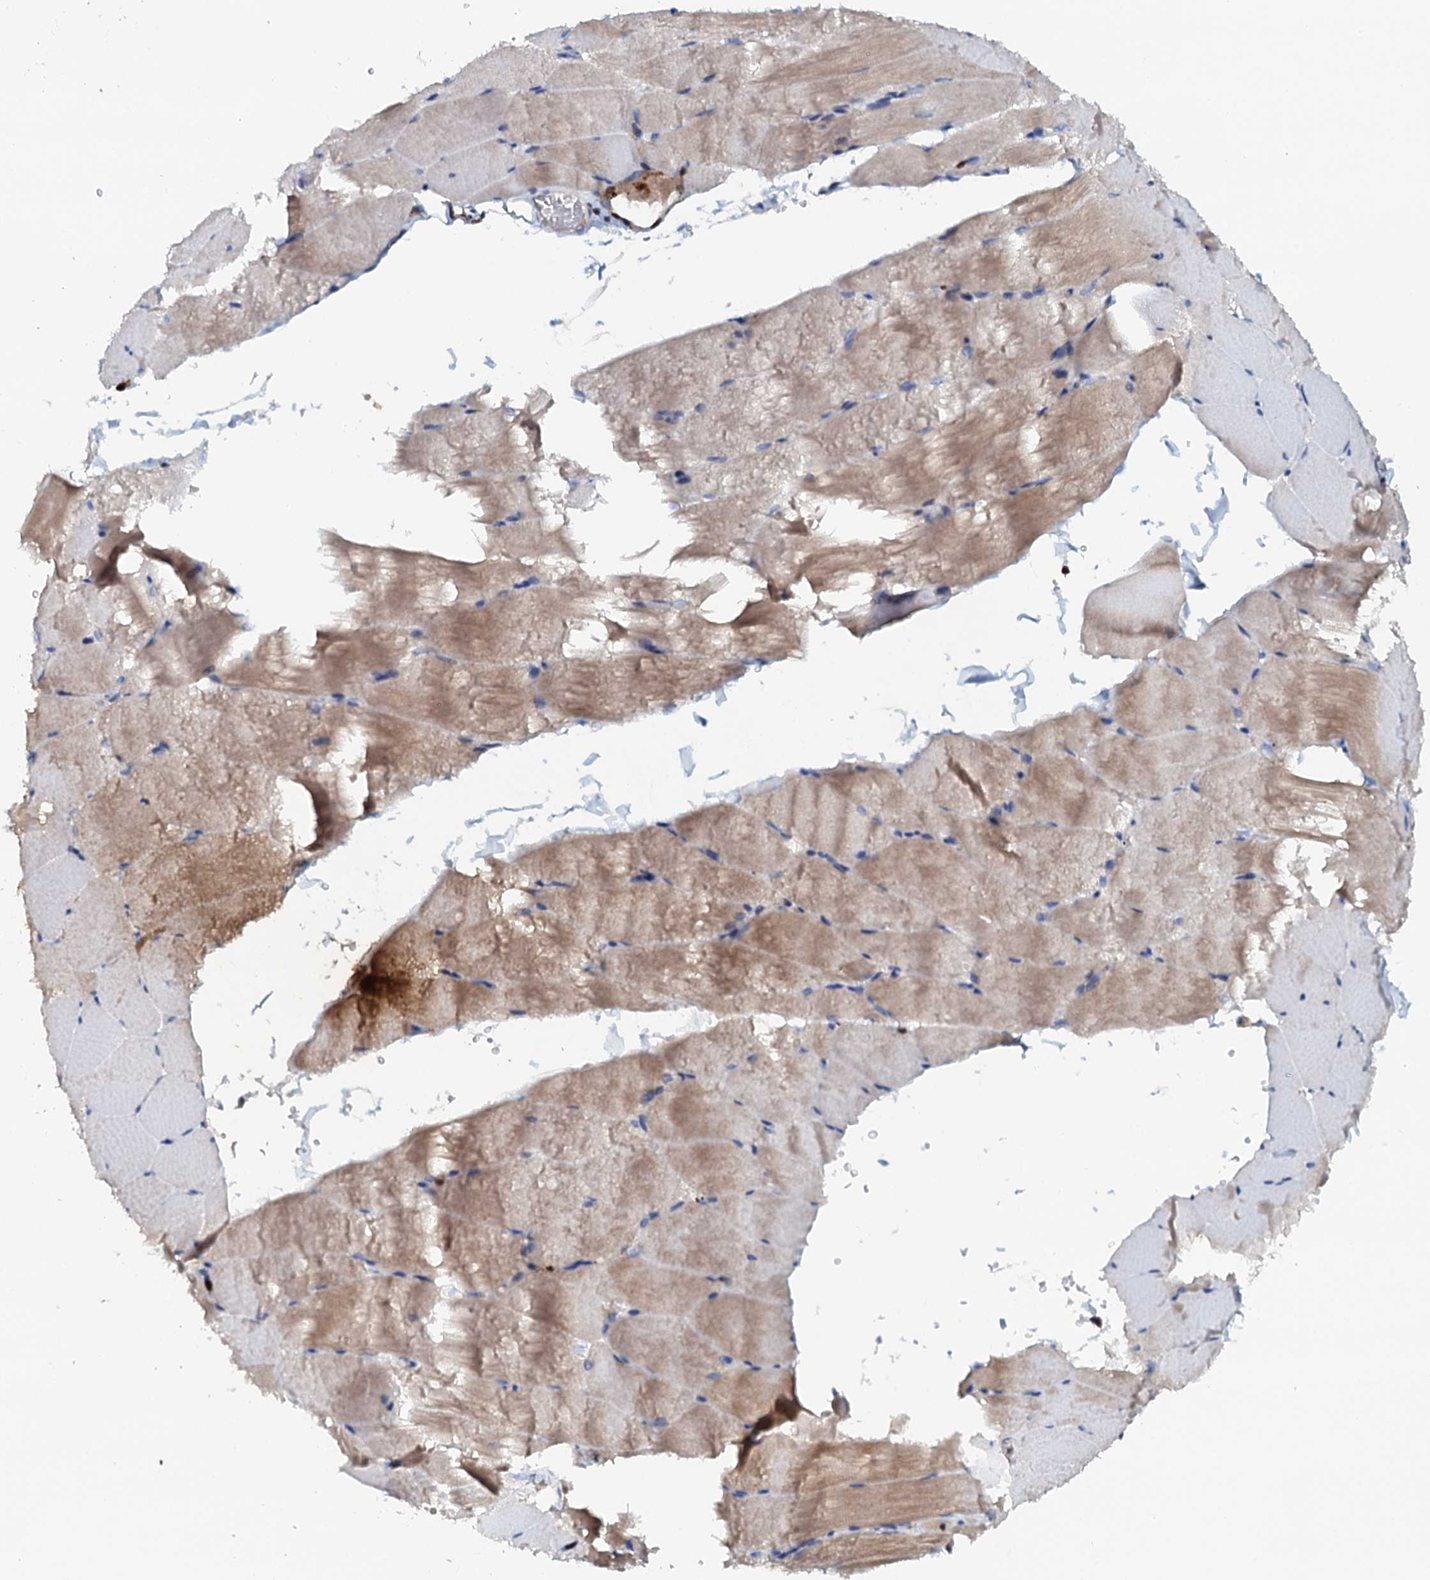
{"staining": {"intensity": "moderate", "quantity": "<25%", "location": "cytoplasmic/membranous"}, "tissue": "skeletal muscle", "cell_type": "Myocytes", "image_type": "normal", "snomed": [{"axis": "morphology", "description": "Normal tissue, NOS"}, {"axis": "topography", "description": "Skeletal muscle"}, {"axis": "topography", "description": "Parathyroid gland"}], "caption": "Immunohistochemistry (IHC) photomicrograph of normal human skeletal muscle stained for a protein (brown), which exhibits low levels of moderate cytoplasmic/membranous positivity in about <25% of myocytes.", "gene": "VAMP8", "patient": {"sex": "female", "age": 37}}